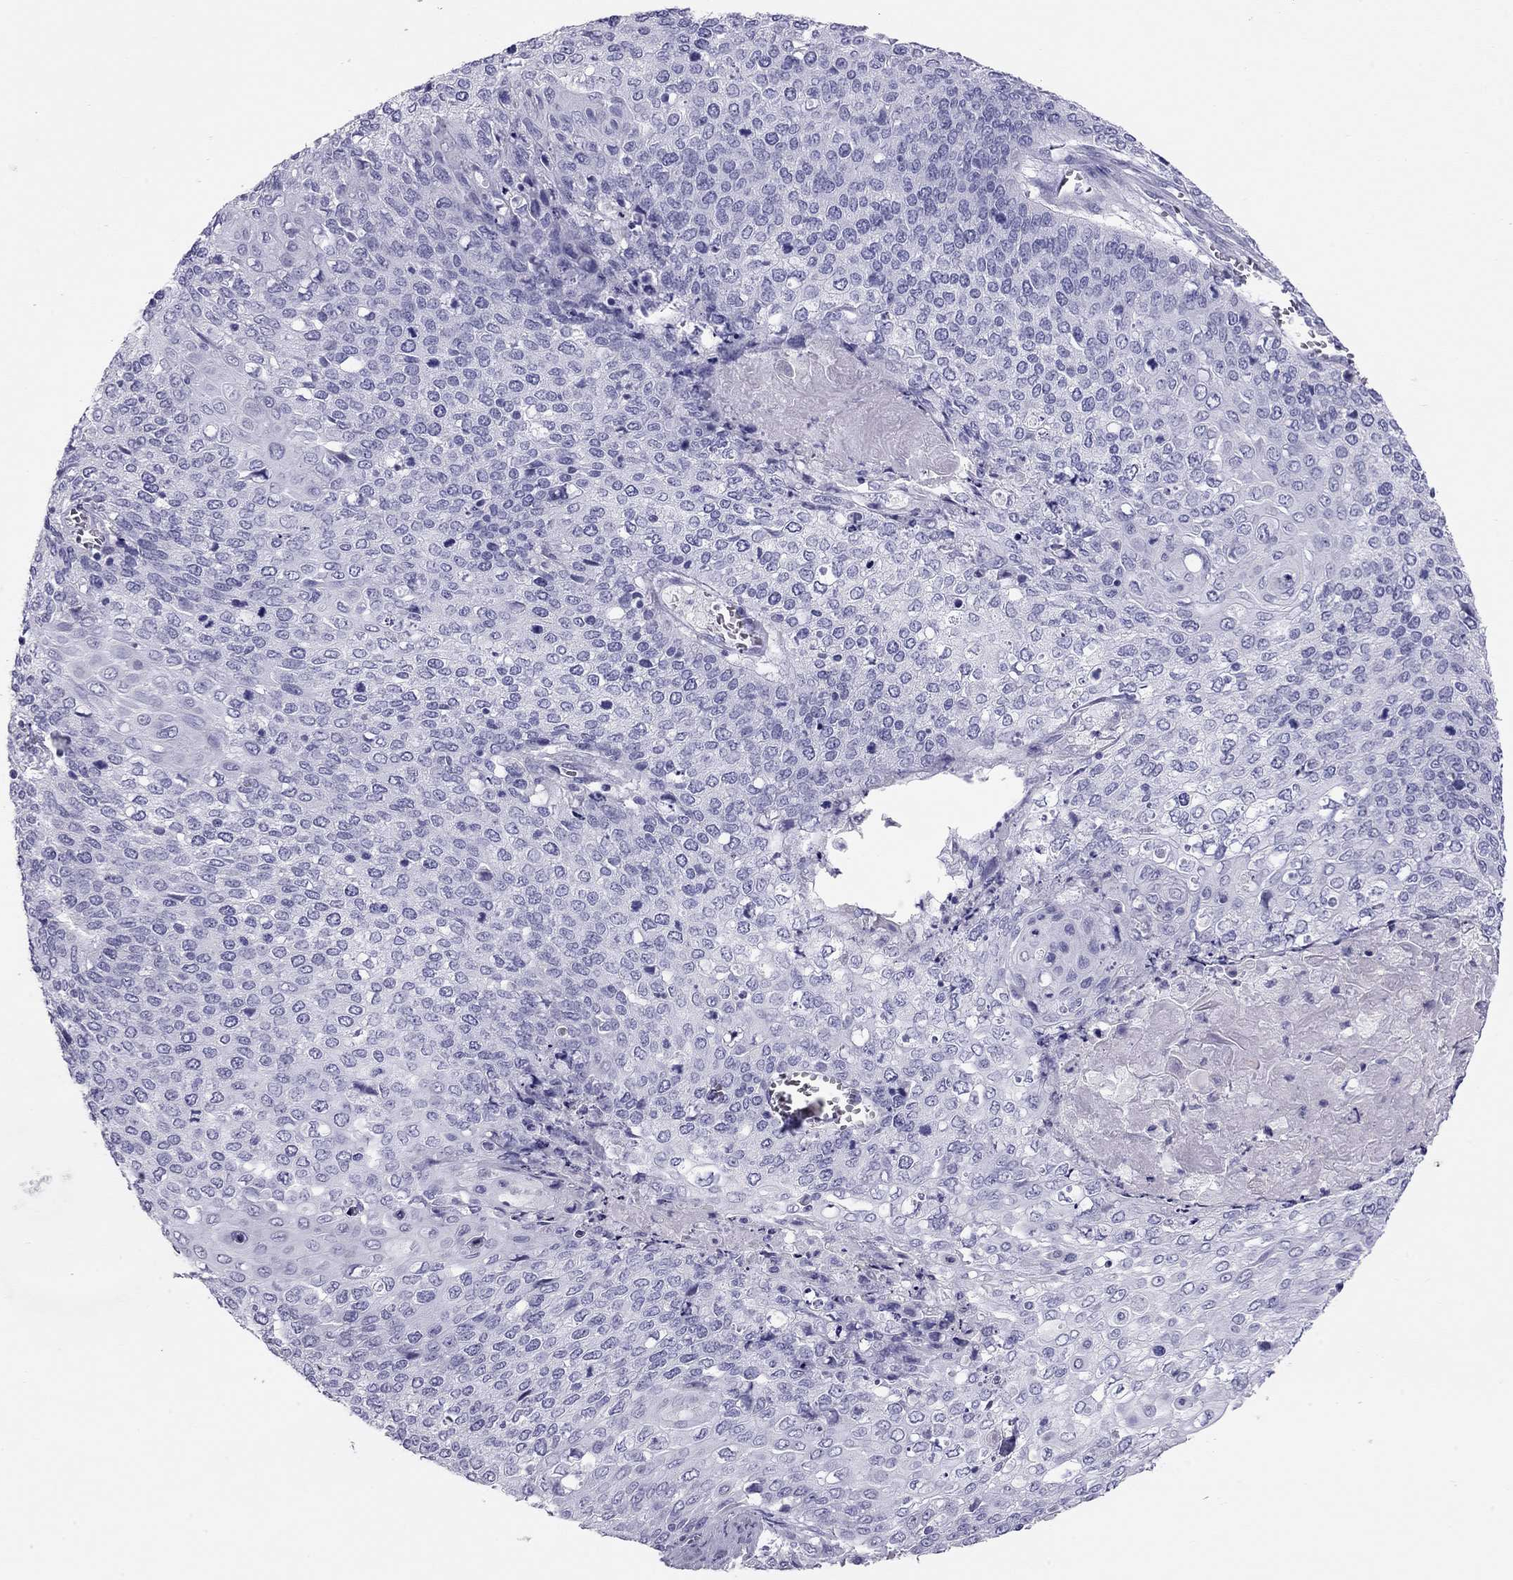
{"staining": {"intensity": "negative", "quantity": "none", "location": "none"}, "tissue": "cervical cancer", "cell_type": "Tumor cells", "image_type": "cancer", "snomed": [{"axis": "morphology", "description": "Squamous cell carcinoma, NOS"}, {"axis": "topography", "description": "Cervix"}], "caption": "Tumor cells are negative for protein expression in human cervical cancer (squamous cell carcinoma). (DAB immunohistochemistry (IHC), high magnification).", "gene": "TRPM3", "patient": {"sex": "female", "age": 39}}